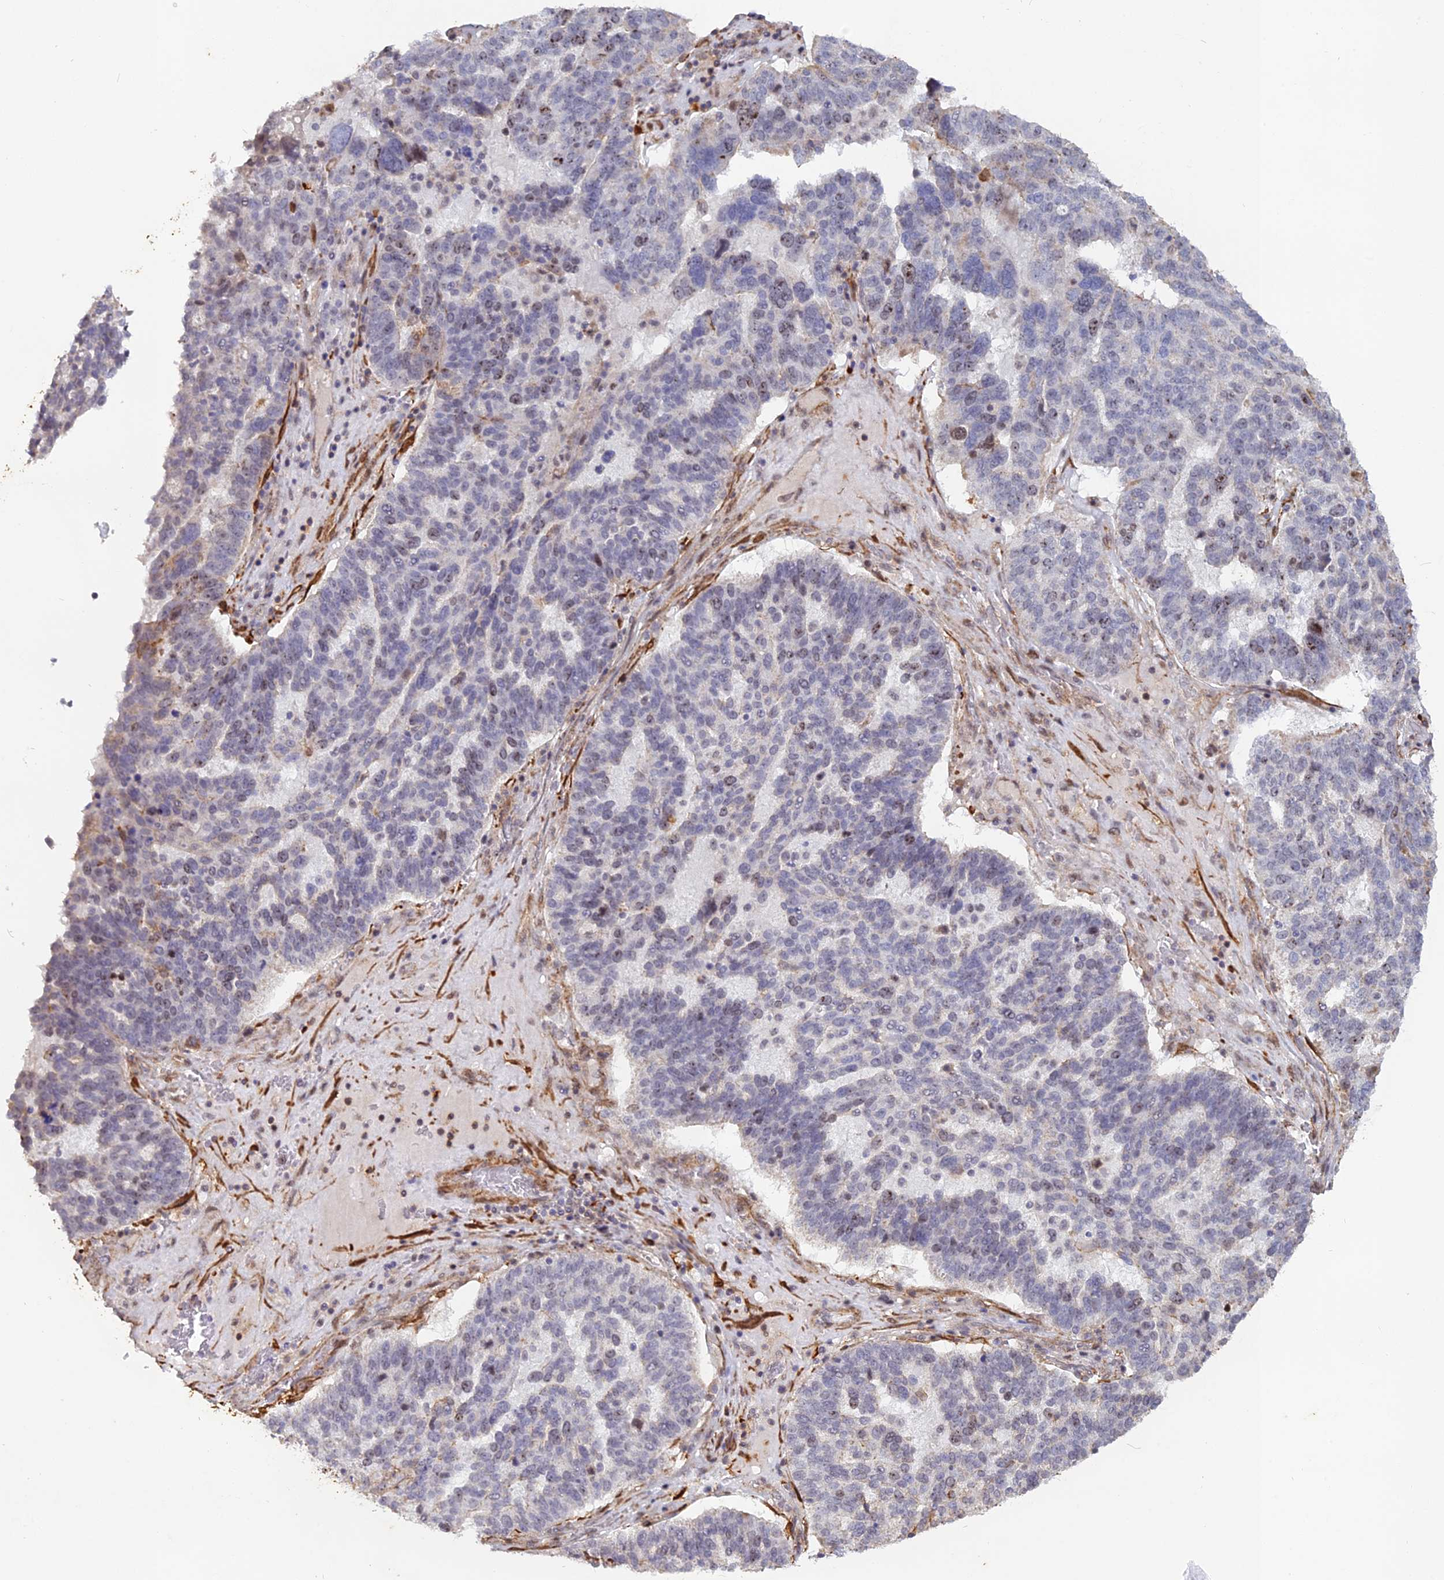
{"staining": {"intensity": "weak", "quantity": "<25%", "location": "nuclear"}, "tissue": "ovarian cancer", "cell_type": "Tumor cells", "image_type": "cancer", "snomed": [{"axis": "morphology", "description": "Cystadenocarcinoma, serous, NOS"}, {"axis": "topography", "description": "Ovary"}], "caption": "Ovarian serous cystadenocarcinoma stained for a protein using immunohistochemistry reveals no positivity tumor cells.", "gene": "CCDC154", "patient": {"sex": "female", "age": 59}}